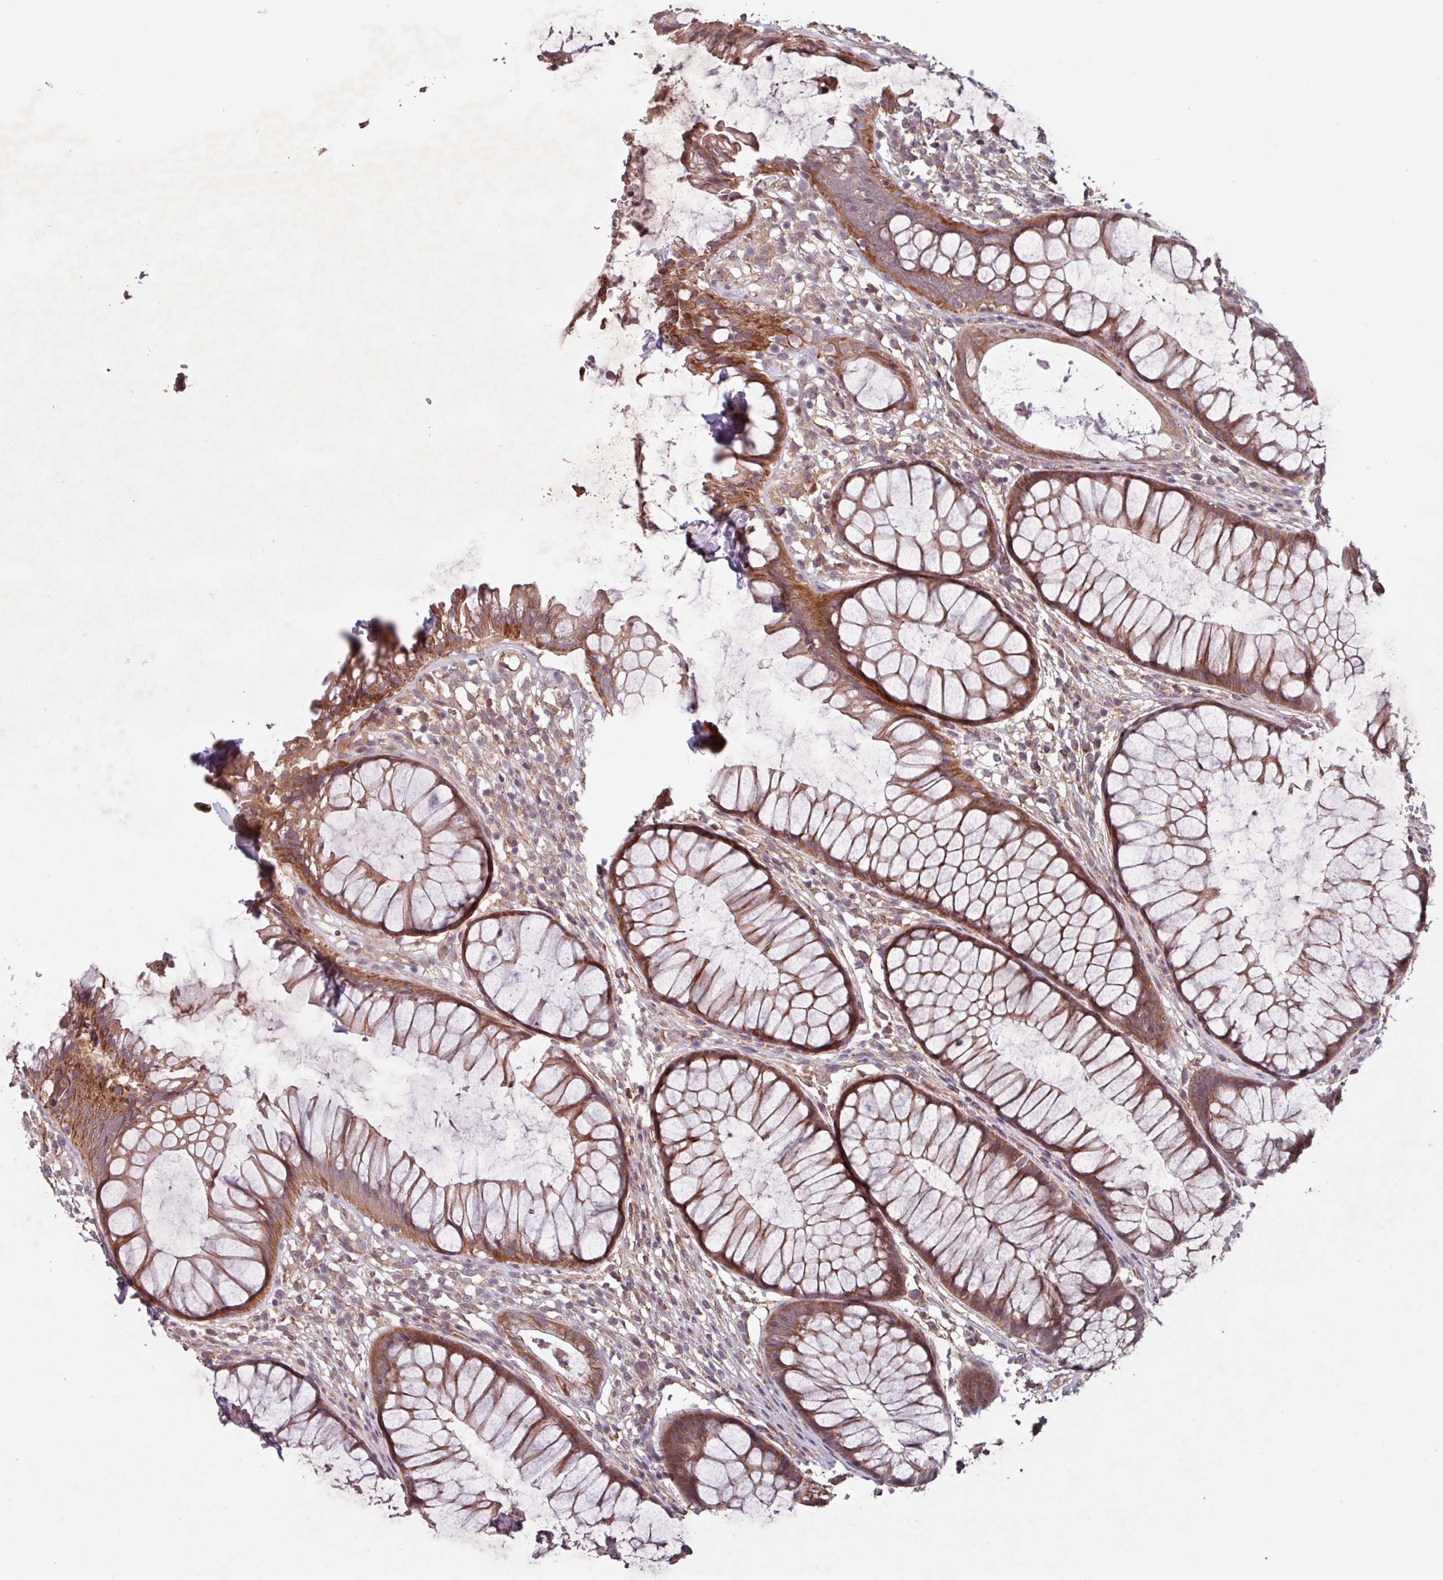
{"staining": {"intensity": "strong", "quantity": ">75%", "location": "cytoplasmic/membranous"}, "tissue": "rectum", "cell_type": "Glandular cells", "image_type": "normal", "snomed": [{"axis": "morphology", "description": "Normal tissue, NOS"}, {"axis": "topography", "description": "Smooth muscle"}, {"axis": "topography", "description": "Rectum"}], "caption": "Immunohistochemistry (IHC) (DAB (3,3'-diaminobenzidine)) staining of benign human rectum shows strong cytoplasmic/membranous protein positivity in about >75% of glandular cells.", "gene": "TMEM88", "patient": {"sex": "male", "age": 53}}